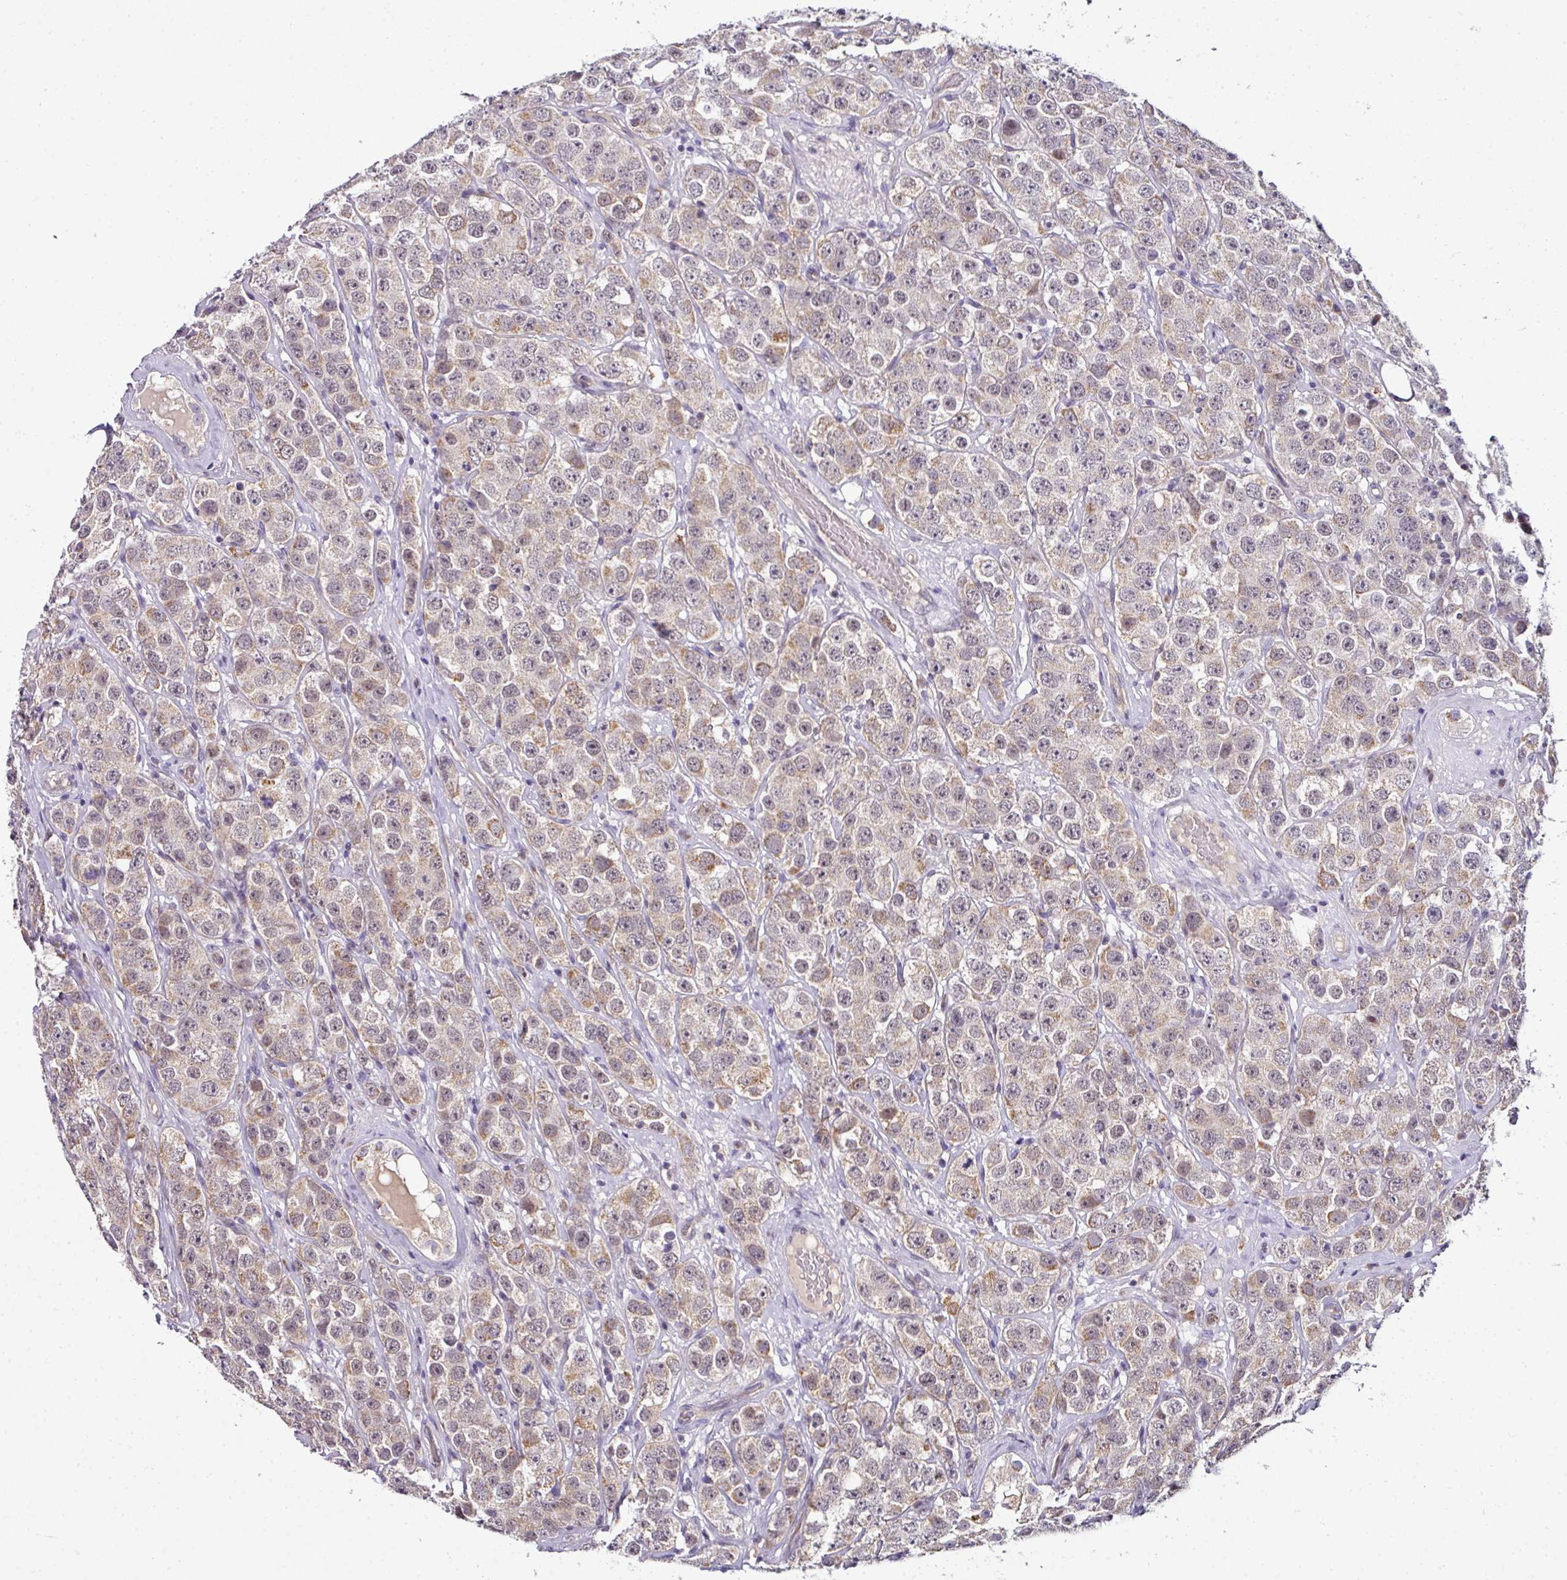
{"staining": {"intensity": "weak", "quantity": "25%-75%", "location": "cytoplasmic/membranous"}, "tissue": "testis cancer", "cell_type": "Tumor cells", "image_type": "cancer", "snomed": [{"axis": "morphology", "description": "Seminoma, NOS"}, {"axis": "topography", "description": "Testis"}], "caption": "Testis cancer (seminoma) was stained to show a protein in brown. There is low levels of weak cytoplasmic/membranous staining in approximately 25%-75% of tumor cells.", "gene": "NAPSA", "patient": {"sex": "male", "age": 28}}